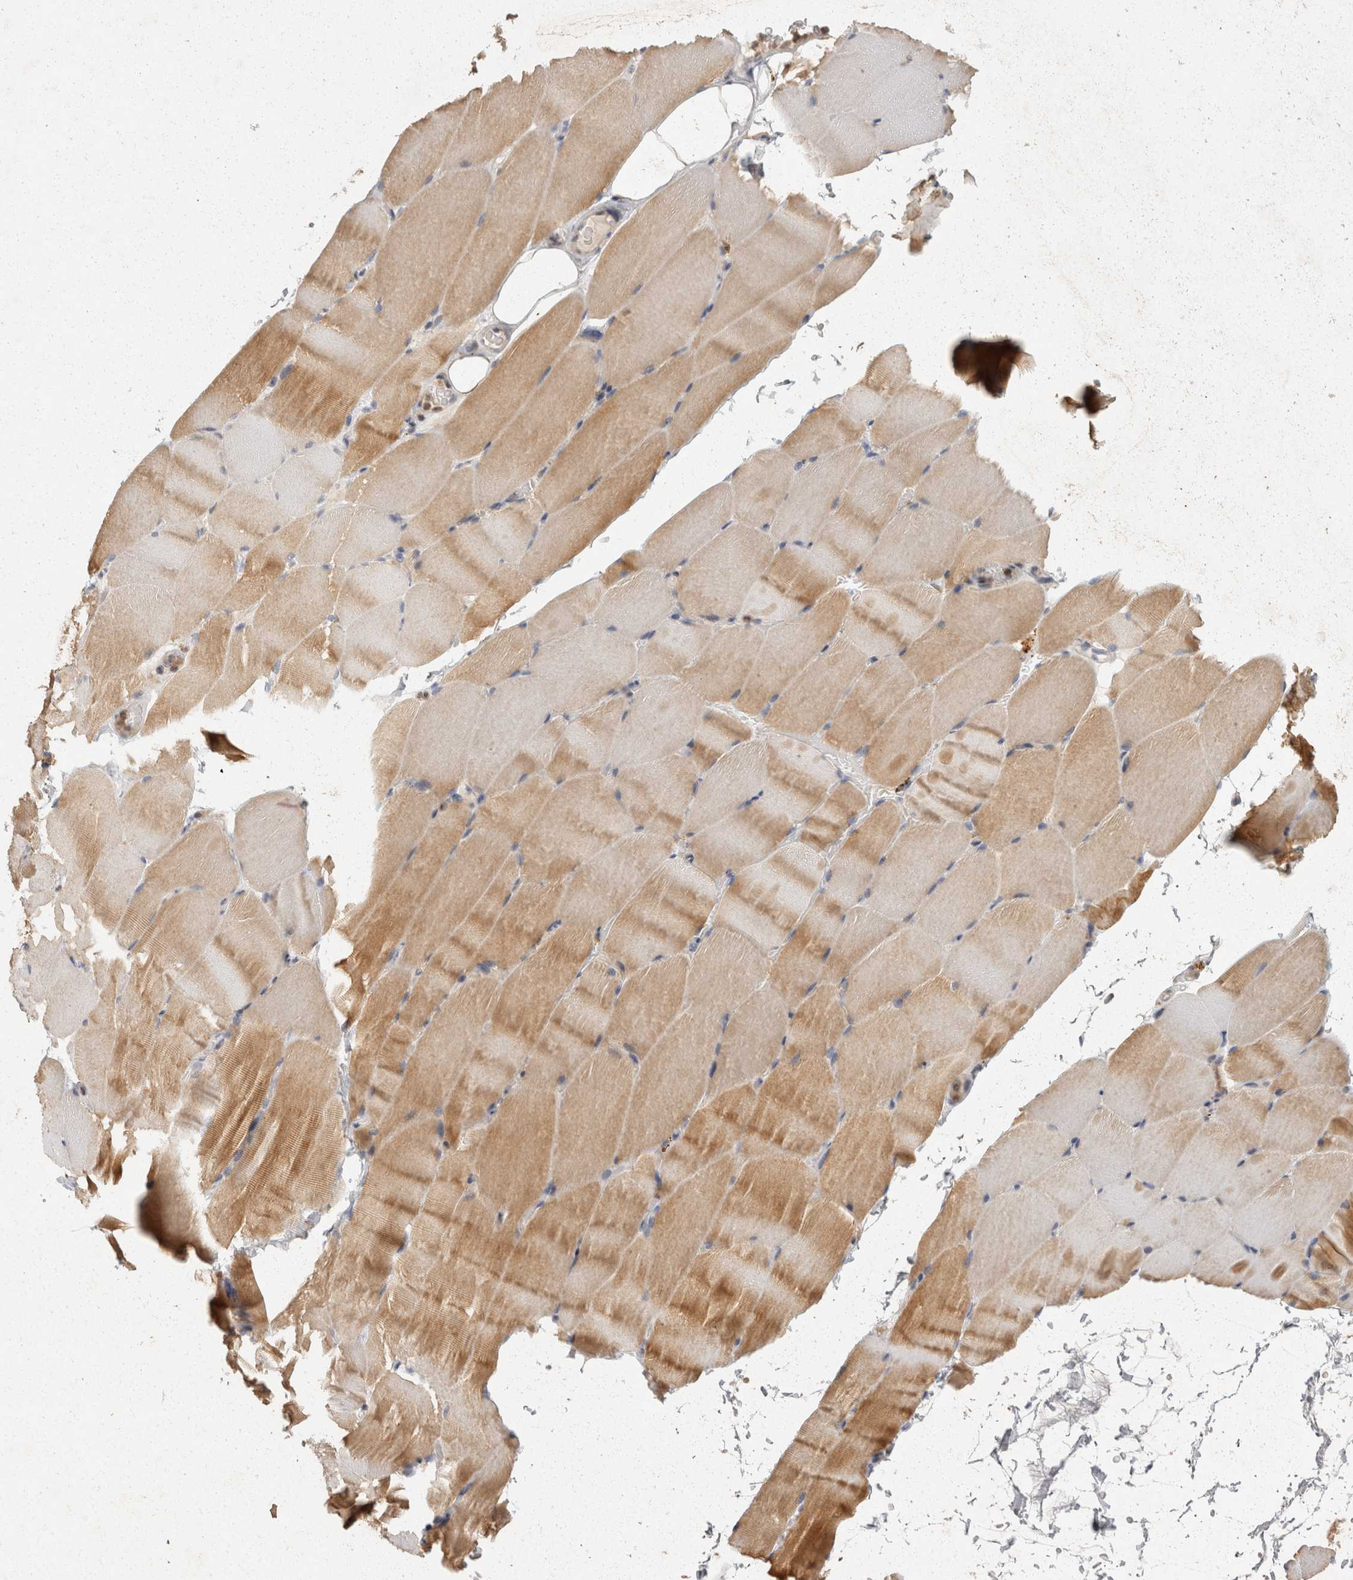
{"staining": {"intensity": "moderate", "quantity": ">75%", "location": "cytoplasmic/membranous"}, "tissue": "skeletal muscle", "cell_type": "Myocytes", "image_type": "normal", "snomed": [{"axis": "morphology", "description": "Normal tissue, NOS"}, {"axis": "topography", "description": "Skeletal muscle"}, {"axis": "topography", "description": "Parathyroid gland"}], "caption": "Brown immunohistochemical staining in benign human skeletal muscle exhibits moderate cytoplasmic/membranous staining in approximately >75% of myocytes.", "gene": "ACAT2", "patient": {"sex": "female", "age": 37}}